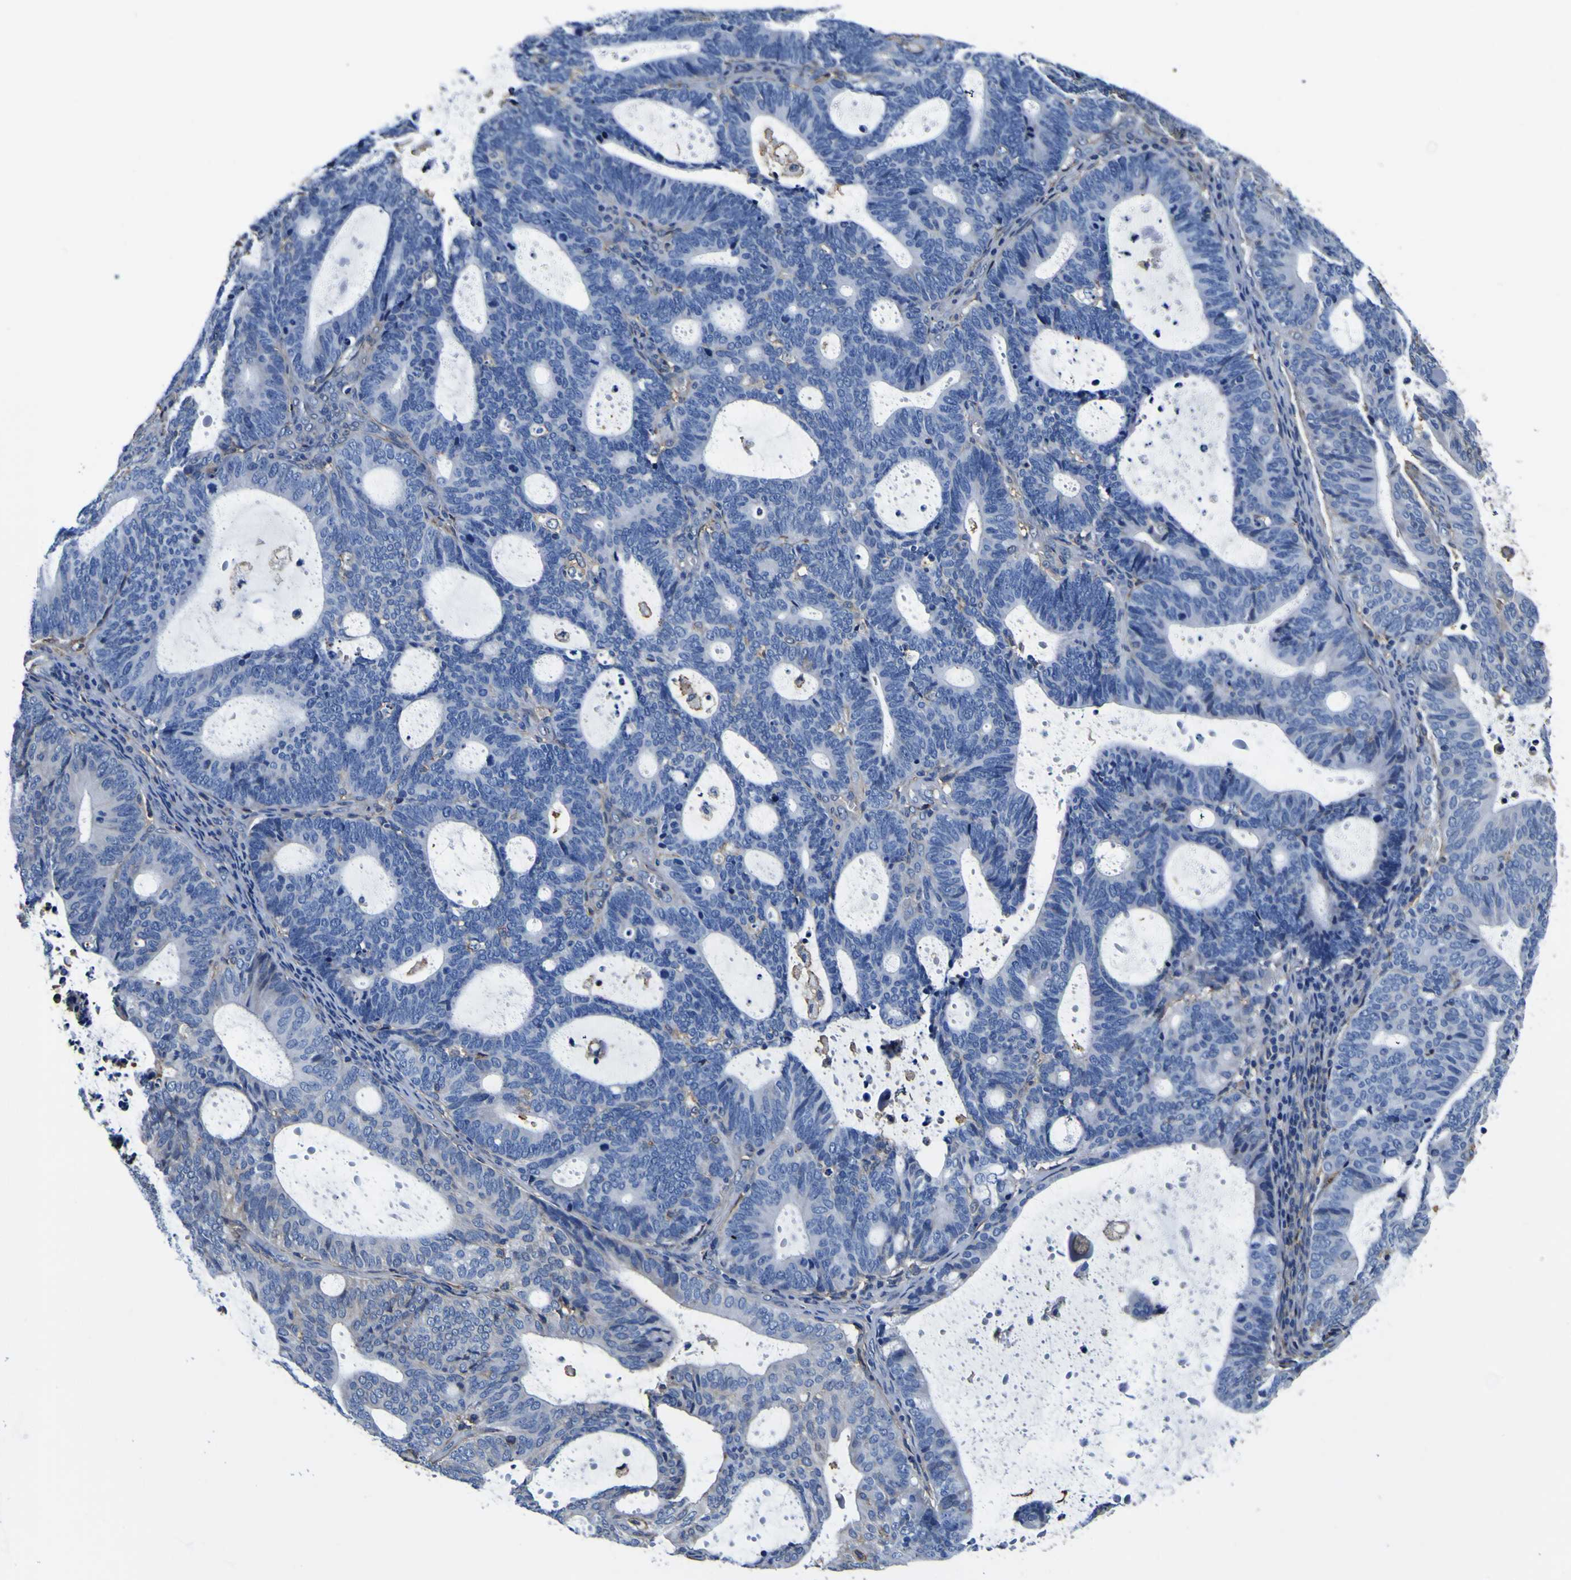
{"staining": {"intensity": "negative", "quantity": "none", "location": "none"}, "tissue": "endometrial cancer", "cell_type": "Tumor cells", "image_type": "cancer", "snomed": [{"axis": "morphology", "description": "Adenocarcinoma, NOS"}, {"axis": "topography", "description": "Uterus"}], "caption": "Histopathology image shows no protein positivity in tumor cells of endometrial adenocarcinoma tissue.", "gene": "PXDN", "patient": {"sex": "female", "age": 83}}